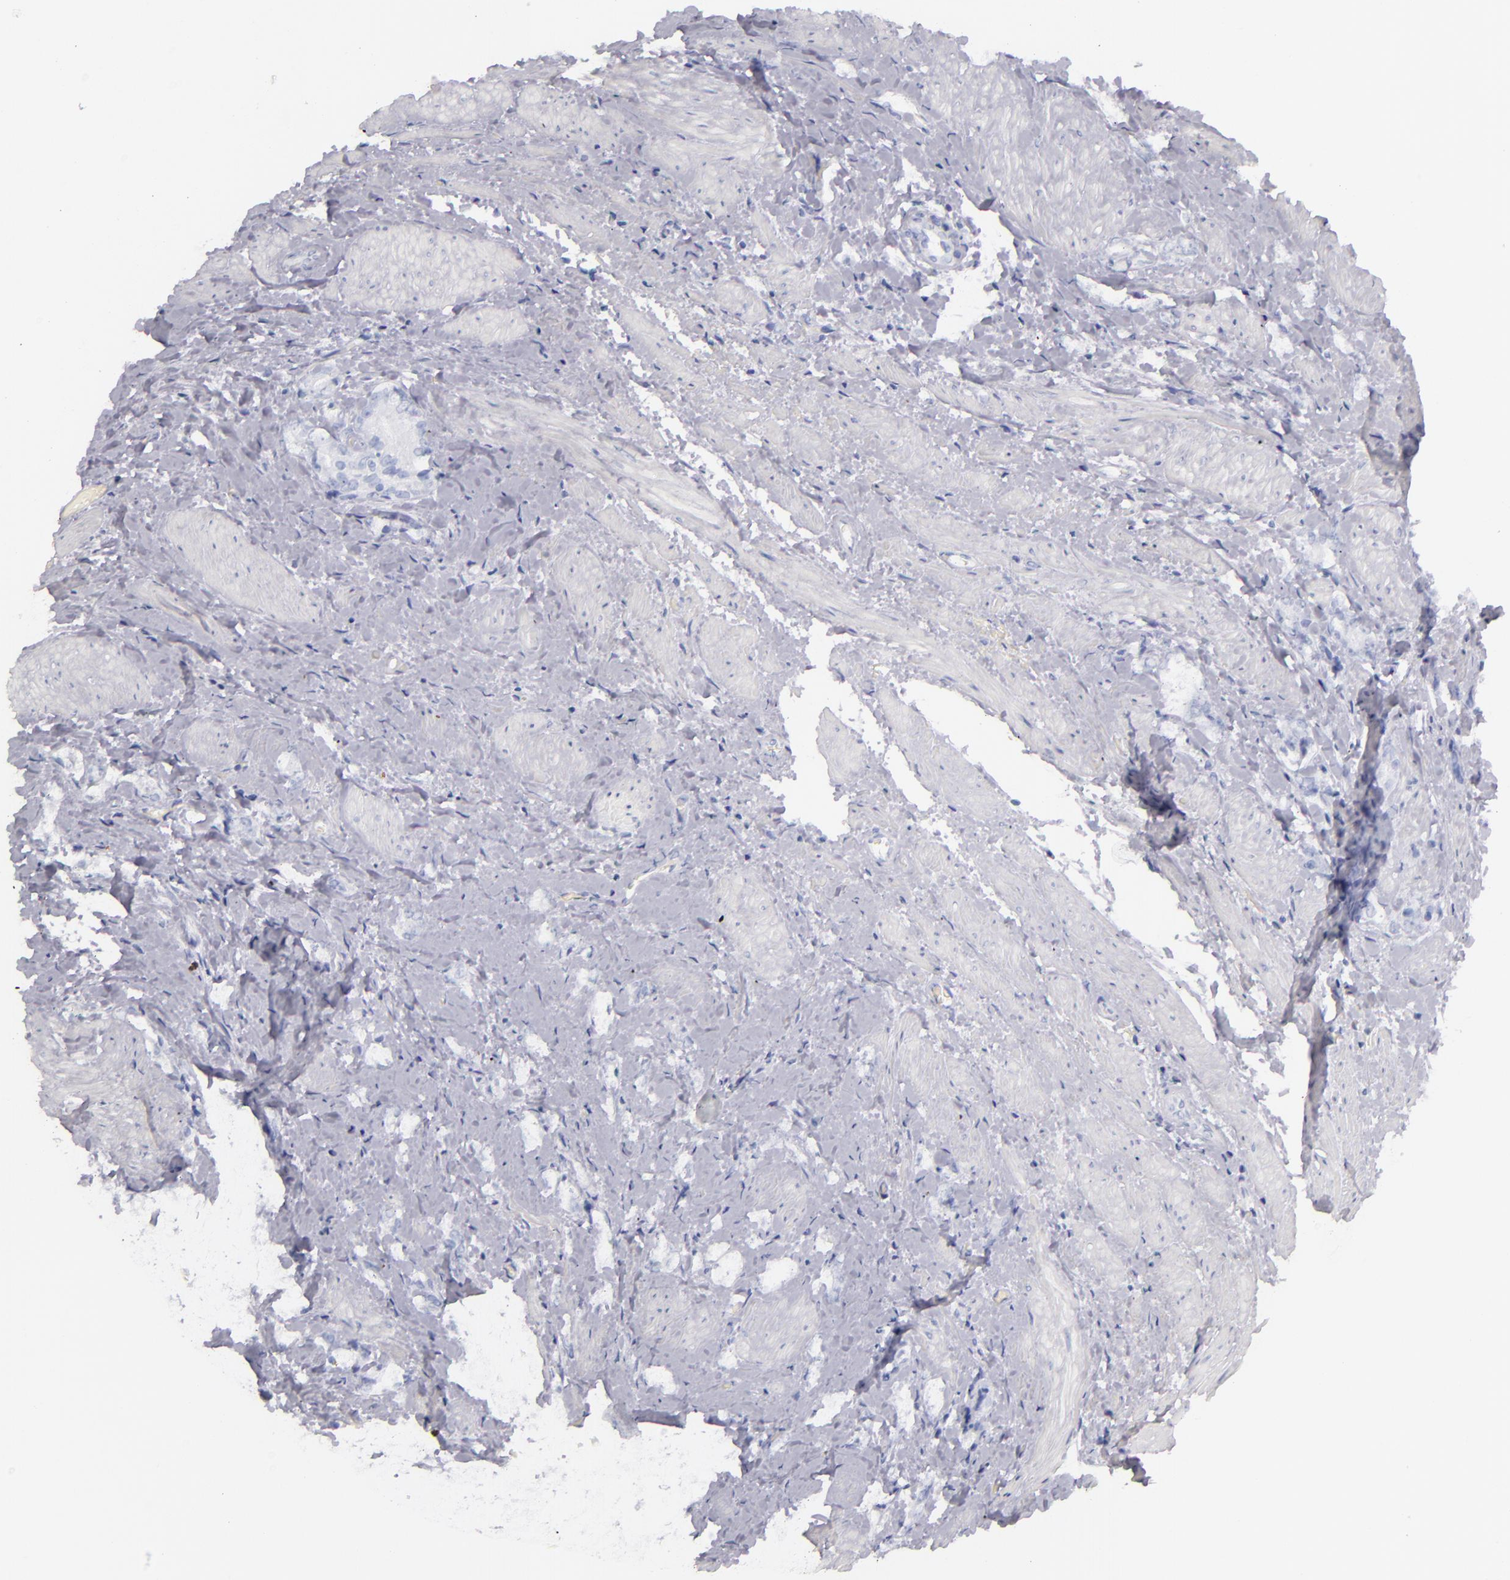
{"staining": {"intensity": "negative", "quantity": "none", "location": "none"}, "tissue": "prostate cancer", "cell_type": "Tumor cells", "image_type": "cancer", "snomed": [{"axis": "morphology", "description": "Adenocarcinoma, Medium grade"}, {"axis": "topography", "description": "Prostate"}], "caption": "The histopathology image demonstrates no staining of tumor cells in adenocarcinoma (medium-grade) (prostate).", "gene": "TPSD1", "patient": {"sex": "male", "age": 59}}